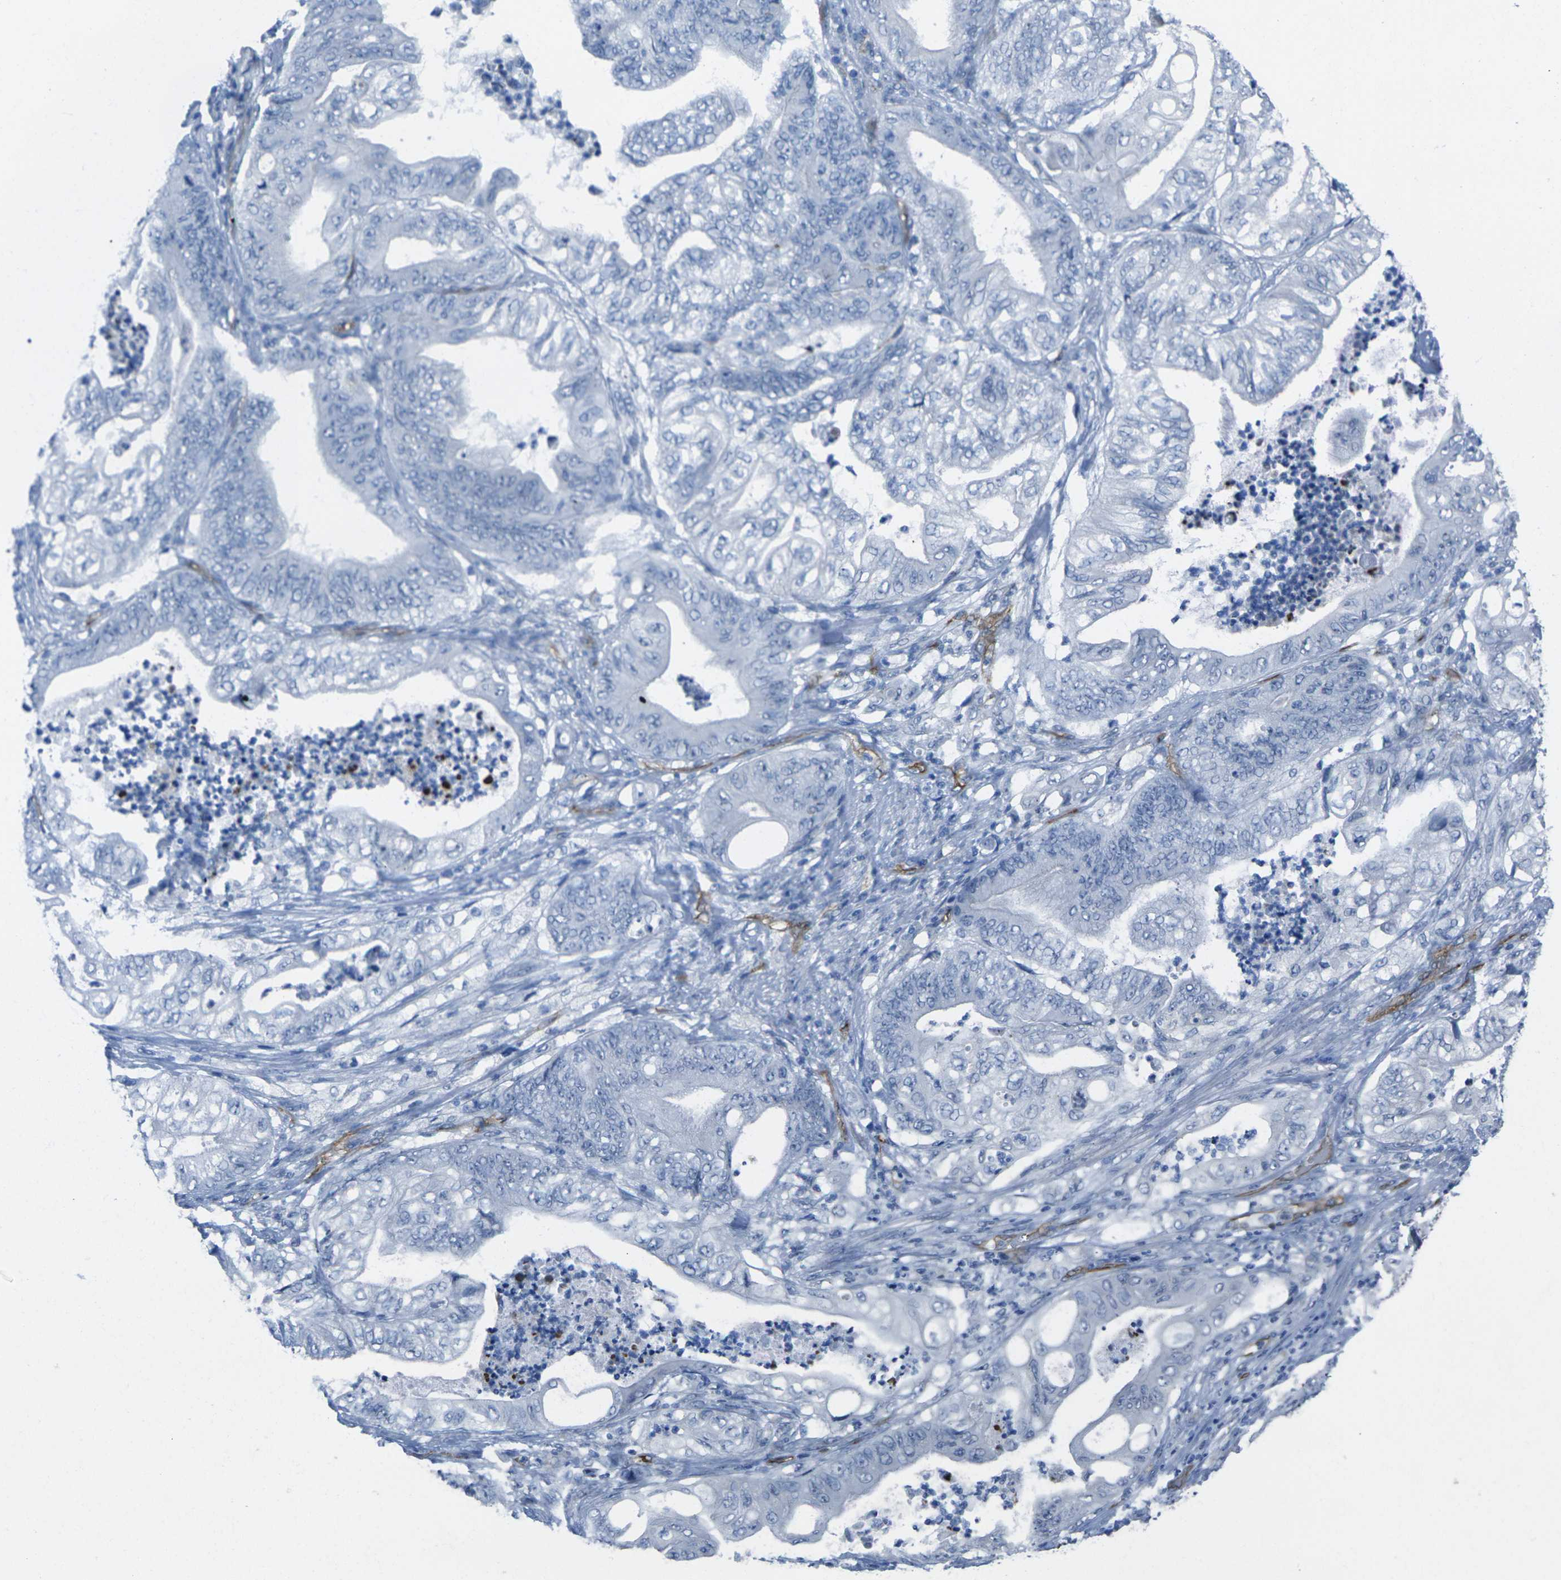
{"staining": {"intensity": "negative", "quantity": "none", "location": "none"}, "tissue": "stomach cancer", "cell_type": "Tumor cells", "image_type": "cancer", "snomed": [{"axis": "morphology", "description": "Adenocarcinoma, NOS"}, {"axis": "topography", "description": "Stomach"}], "caption": "Tumor cells show no significant protein expression in stomach cancer.", "gene": "HSPA12B", "patient": {"sex": "female", "age": 73}}